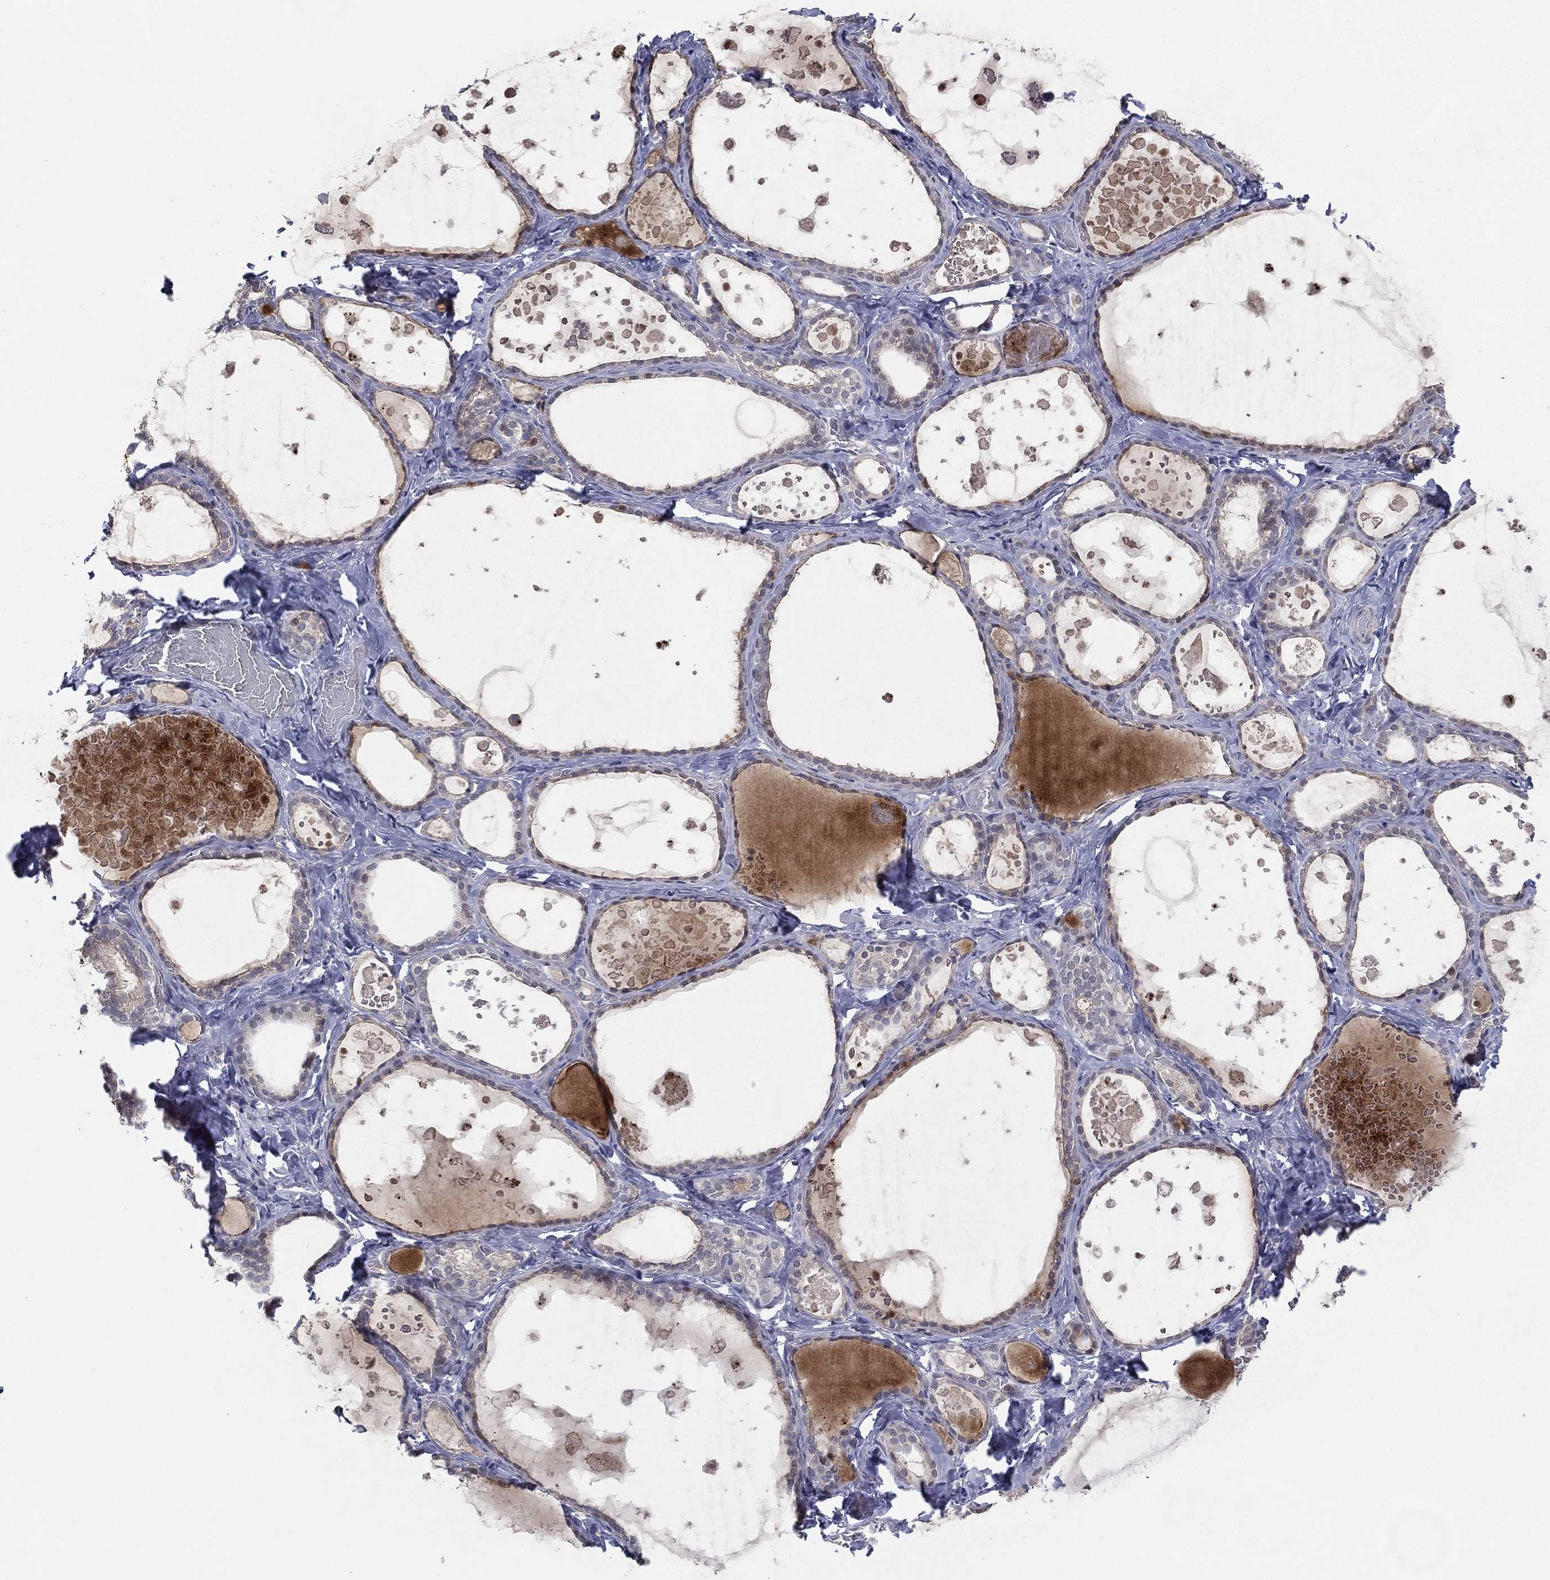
{"staining": {"intensity": "negative", "quantity": "none", "location": "none"}, "tissue": "thyroid gland", "cell_type": "Glandular cells", "image_type": "normal", "snomed": [{"axis": "morphology", "description": "Normal tissue, NOS"}, {"axis": "topography", "description": "Thyroid gland"}], "caption": "Glandular cells are negative for brown protein staining in unremarkable thyroid gland. Nuclei are stained in blue.", "gene": "KAT14", "patient": {"sex": "female", "age": 56}}